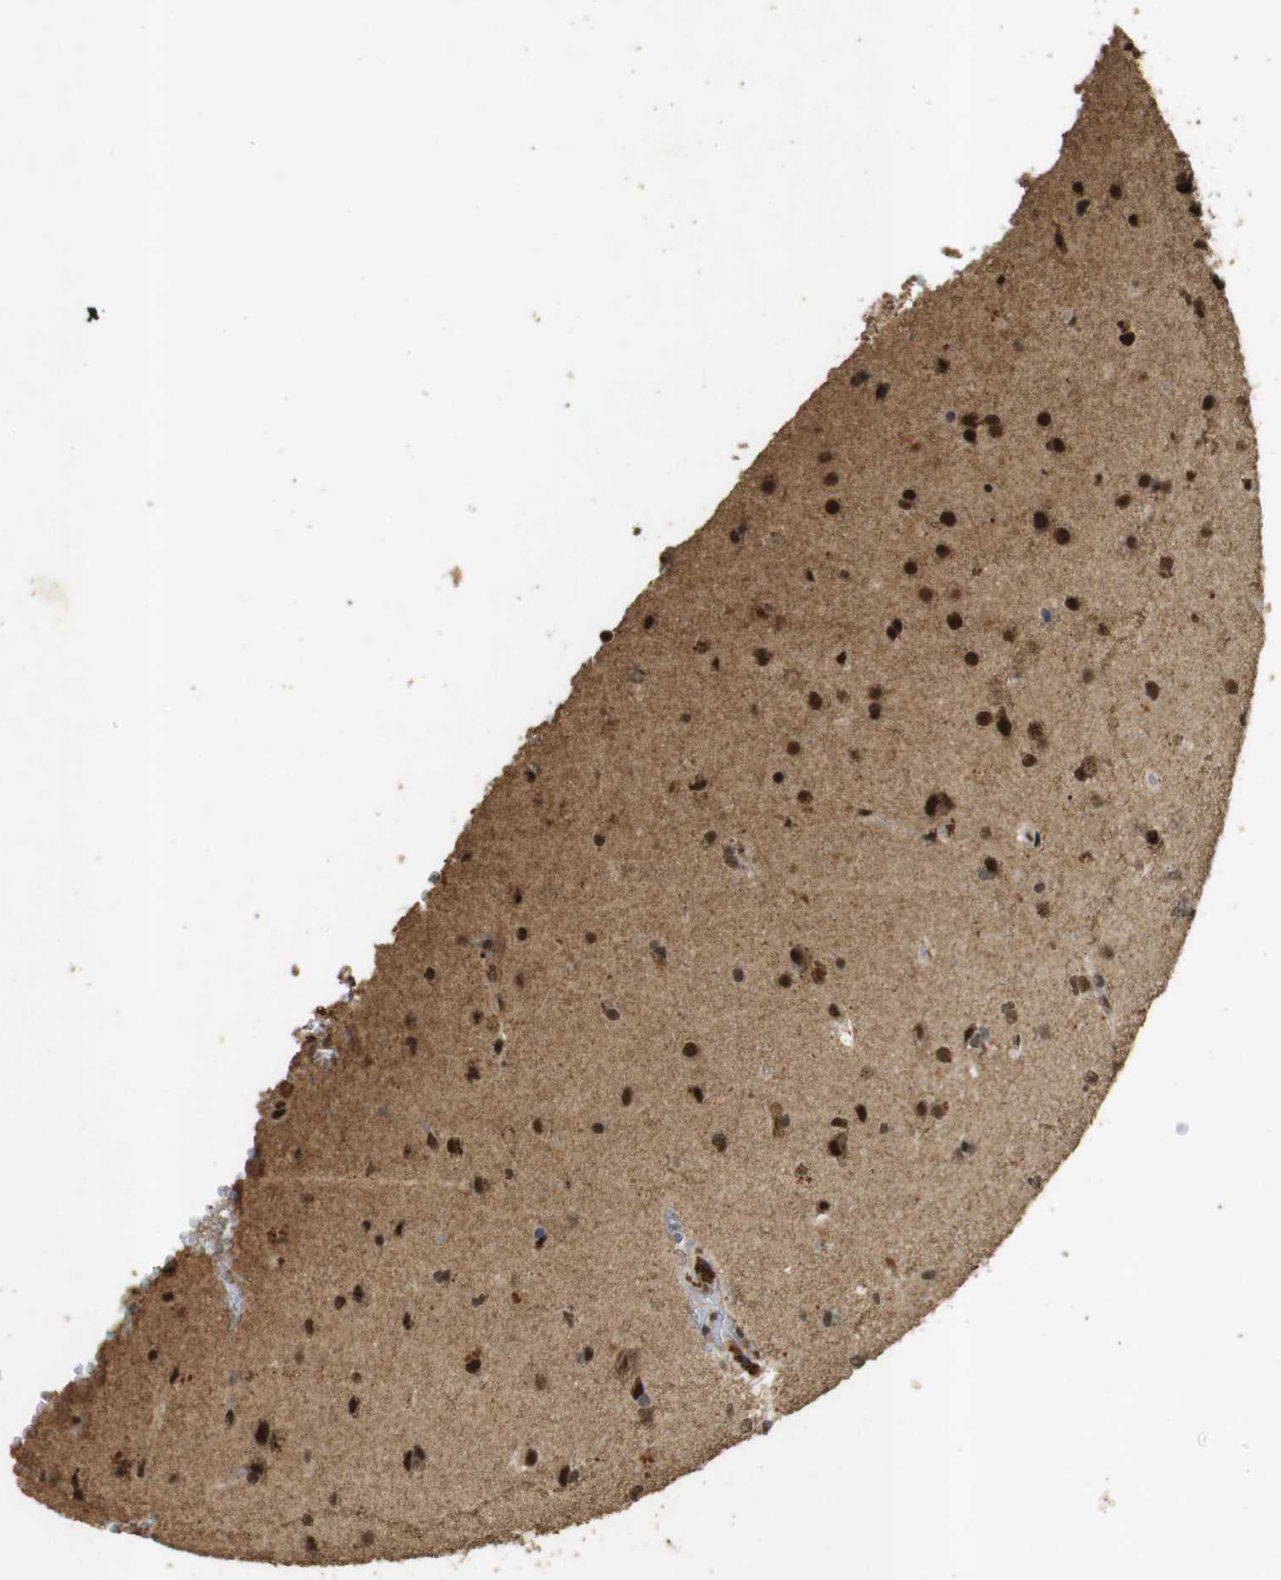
{"staining": {"intensity": "strong", "quantity": ">75%", "location": "nuclear"}, "tissue": "glioma", "cell_type": "Tumor cells", "image_type": "cancer", "snomed": [{"axis": "morphology", "description": "Glioma, malignant, High grade"}, {"axis": "topography", "description": "Brain"}], "caption": "DAB immunohistochemical staining of human malignant glioma (high-grade) demonstrates strong nuclear protein expression in about >75% of tumor cells. (DAB IHC, brown staining for protein, blue staining for nuclei).", "gene": "GATA4", "patient": {"sex": "male", "age": 71}}